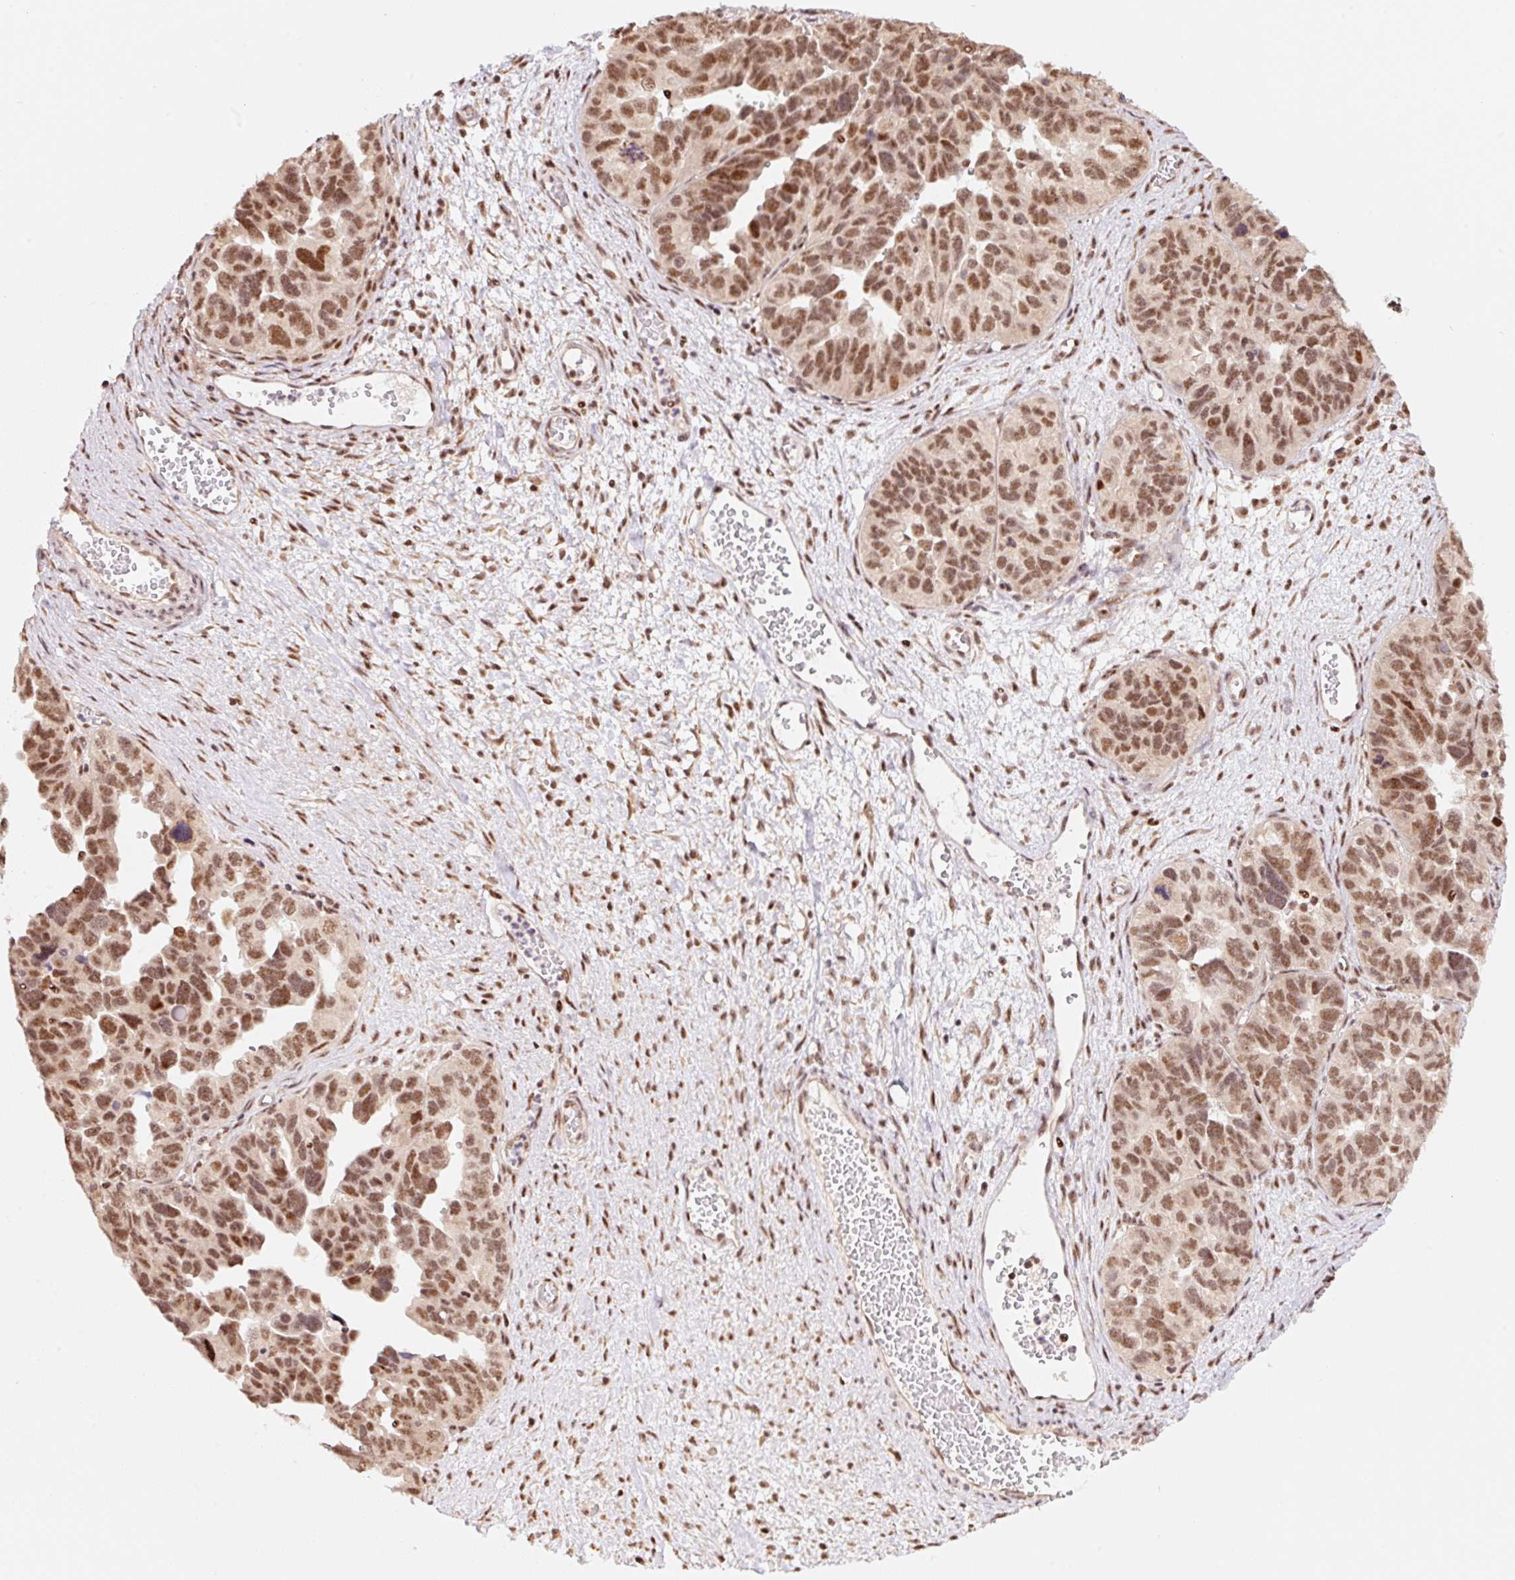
{"staining": {"intensity": "moderate", "quantity": ">75%", "location": "nuclear"}, "tissue": "ovarian cancer", "cell_type": "Tumor cells", "image_type": "cancer", "snomed": [{"axis": "morphology", "description": "Cystadenocarcinoma, serous, NOS"}, {"axis": "topography", "description": "Ovary"}], "caption": "Serous cystadenocarcinoma (ovarian) stained for a protein (brown) demonstrates moderate nuclear positive staining in approximately >75% of tumor cells.", "gene": "INTS8", "patient": {"sex": "female", "age": 64}}